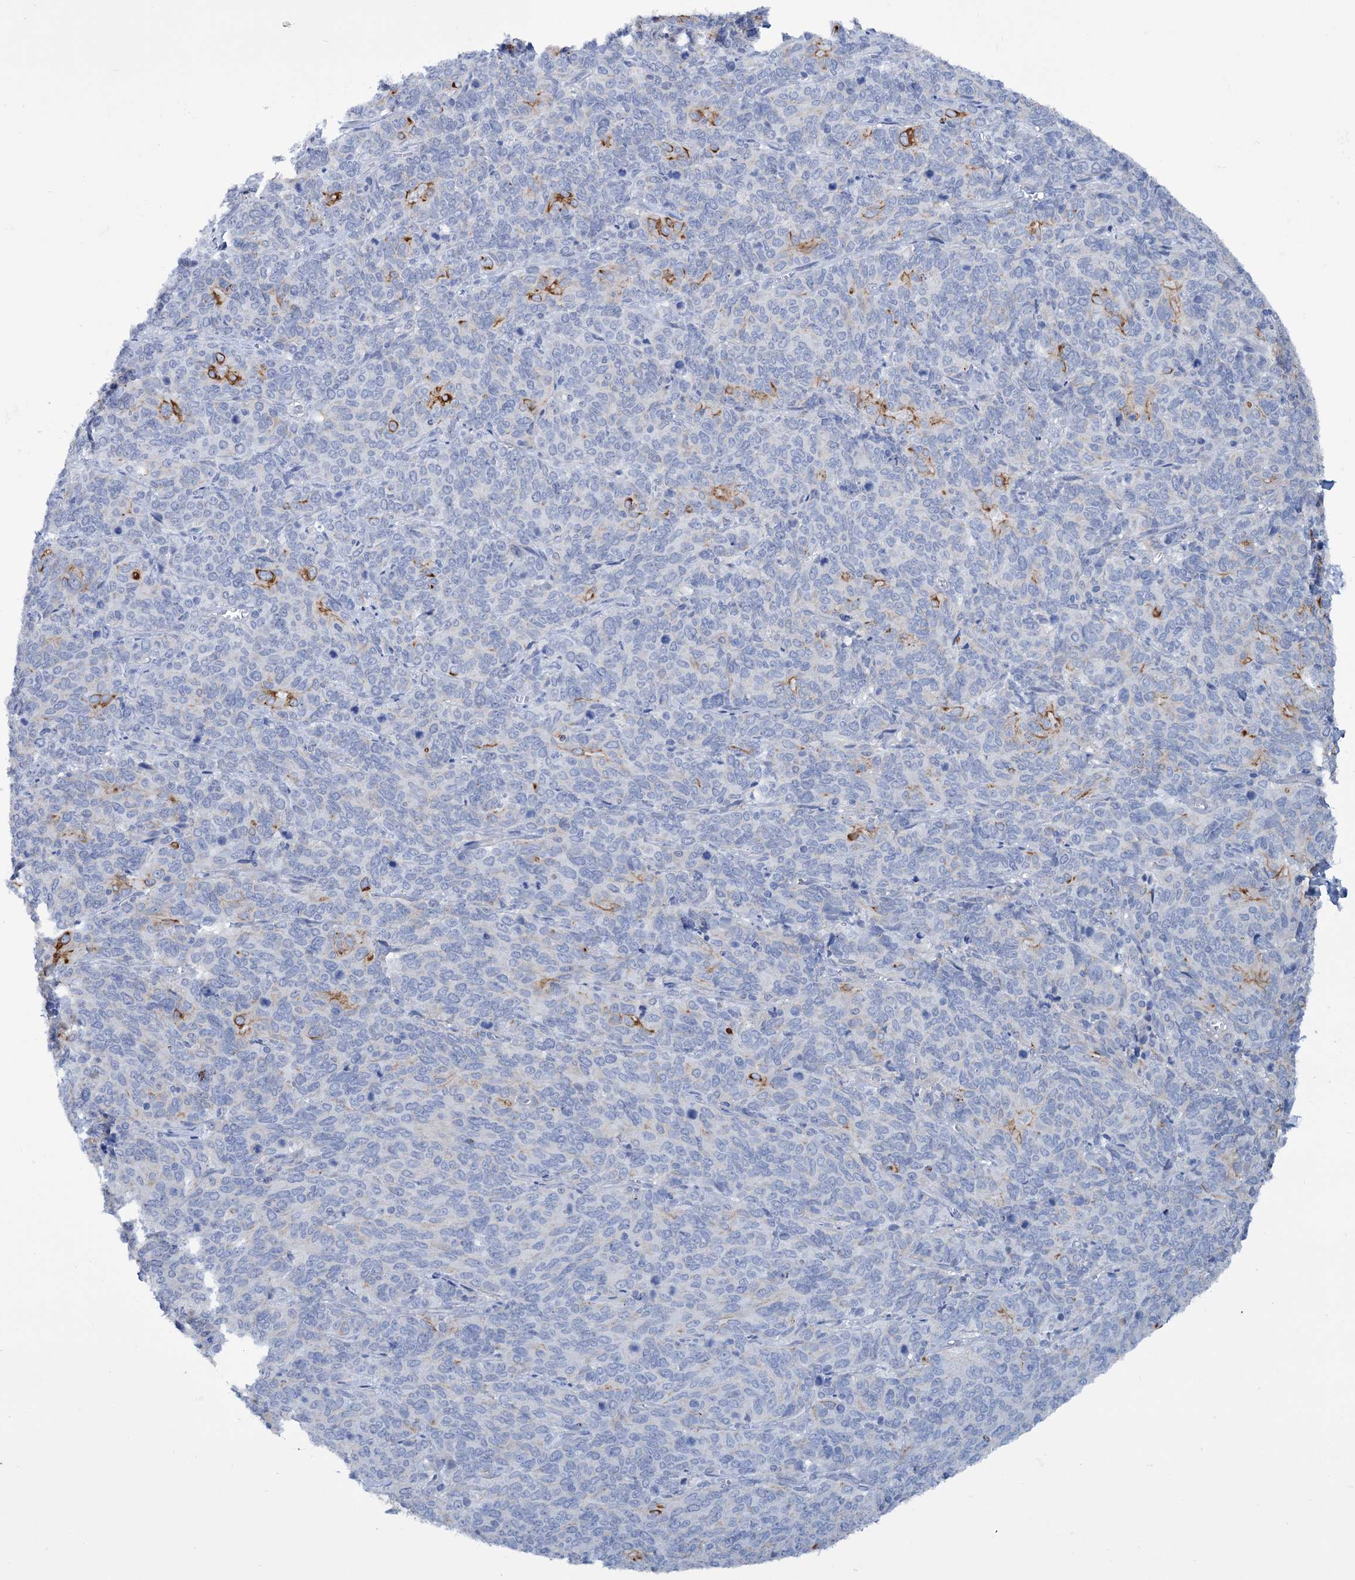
{"staining": {"intensity": "negative", "quantity": "none", "location": "none"}, "tissue": "cervical cancer", "cell_type": "Tumor cells", "image_type": "cancer", "snomed": [{"axis": "morphology", "description": "Squamous cell carcinoma, NOS"}, {"axis": "topography", "description": "Cervix"}], "caption": "Tumor cells are negative for brown protein staining in squamous cell carcinoma (cervical).", "gene": "FAAP20", "patient": {"sex": "female", "age": 60}}